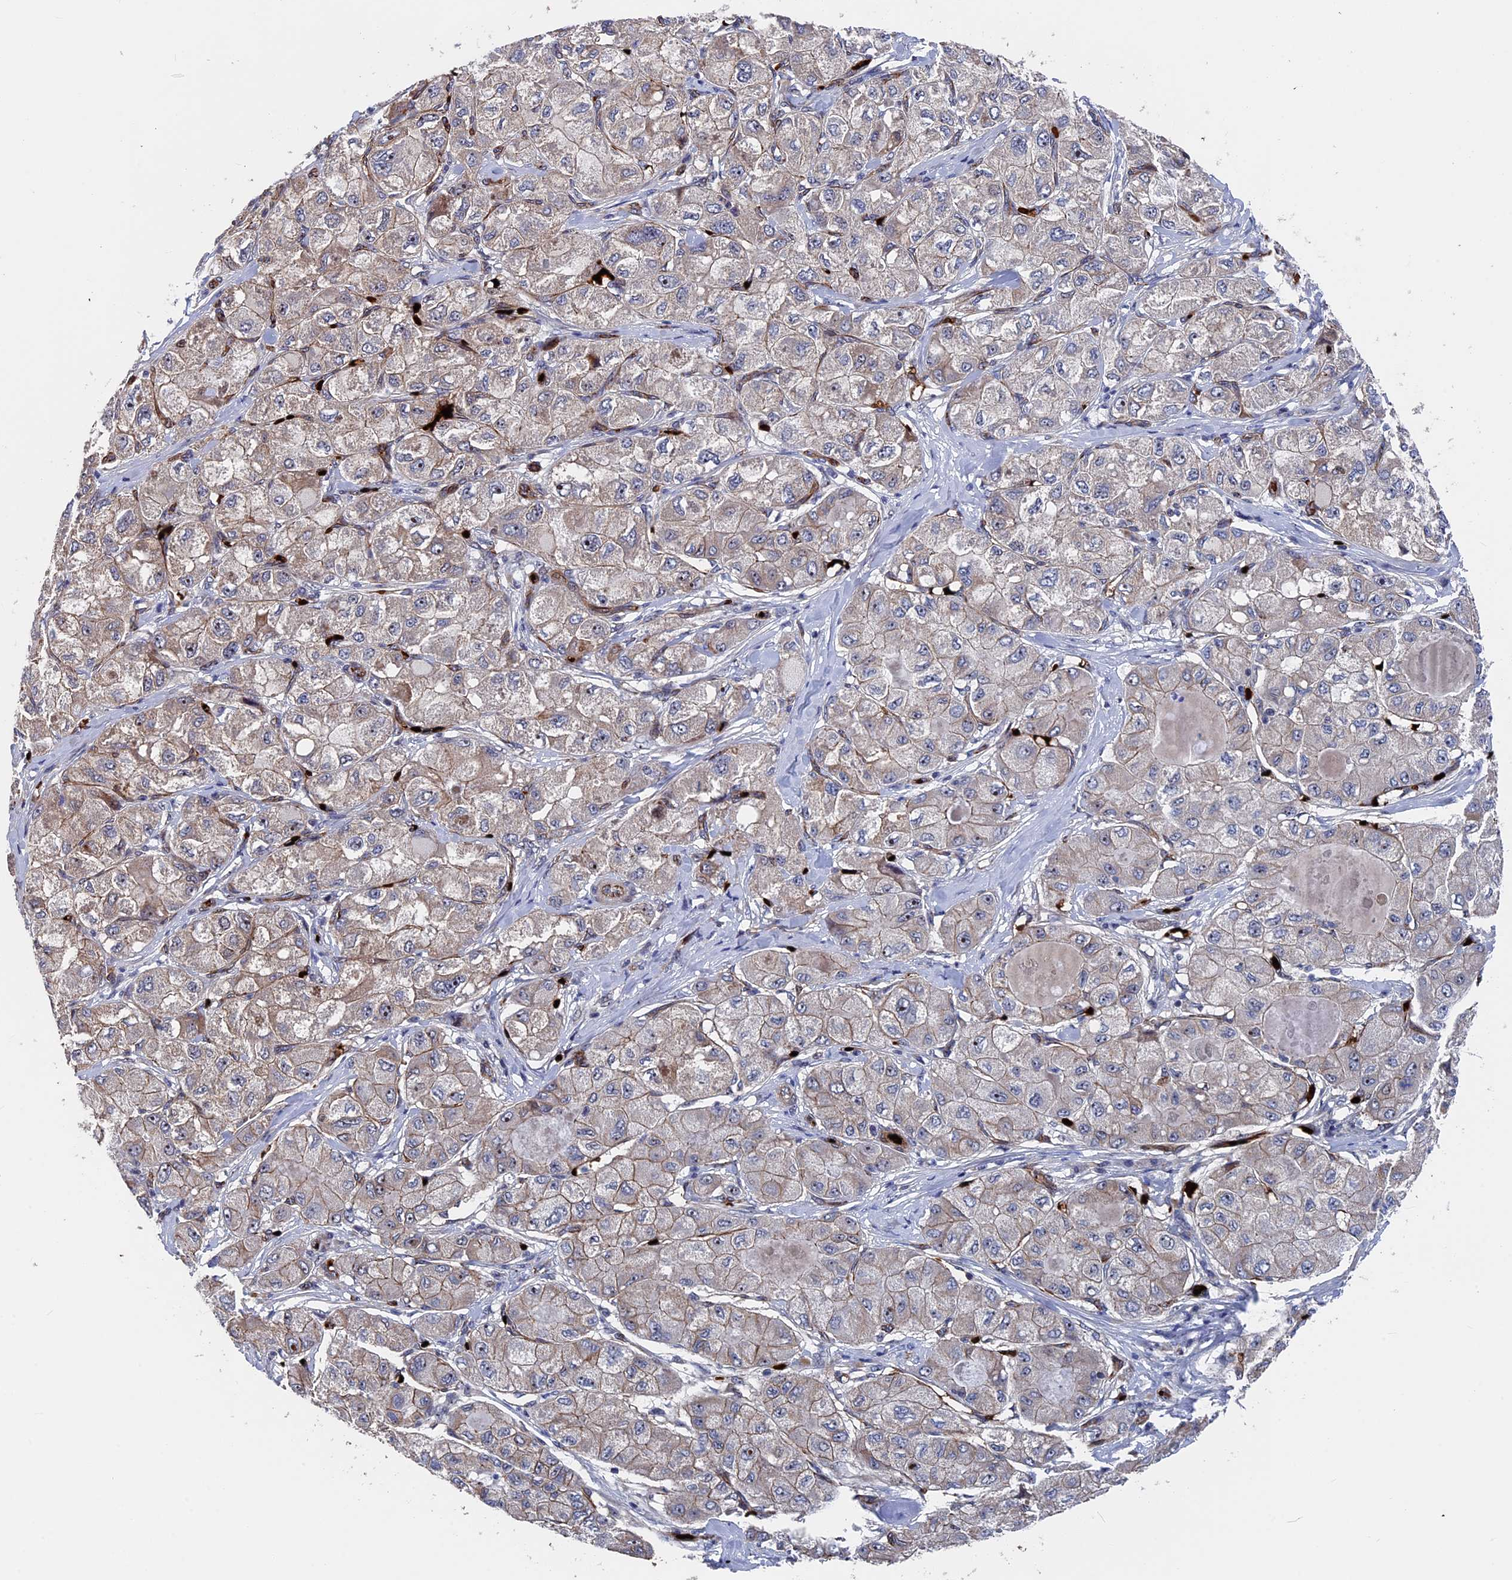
{"staining": {"intensity": "moderate", "quantity": "25%-75%", "location": "cytoplasmic/membranous,nuclear"}, "tissue": "liver cancer", "cell_type": "Tumor cells", "image_type": "cancer", "snomed": [{"axis": "morphology", "description": "Carcinoma, Hepatocellular, NOS"}, {"axis": "topography", "description": "Liver"}], "caption": "Liver cancer (hepatocellular carcinoma) stained with IHC exhibits moderate cytoplasmic/membranous and nuclear staining in approximately 25%-75% of tumor cells.", "gene": "EXOSC9", "patient": {"sex": "male", "age": 80}}